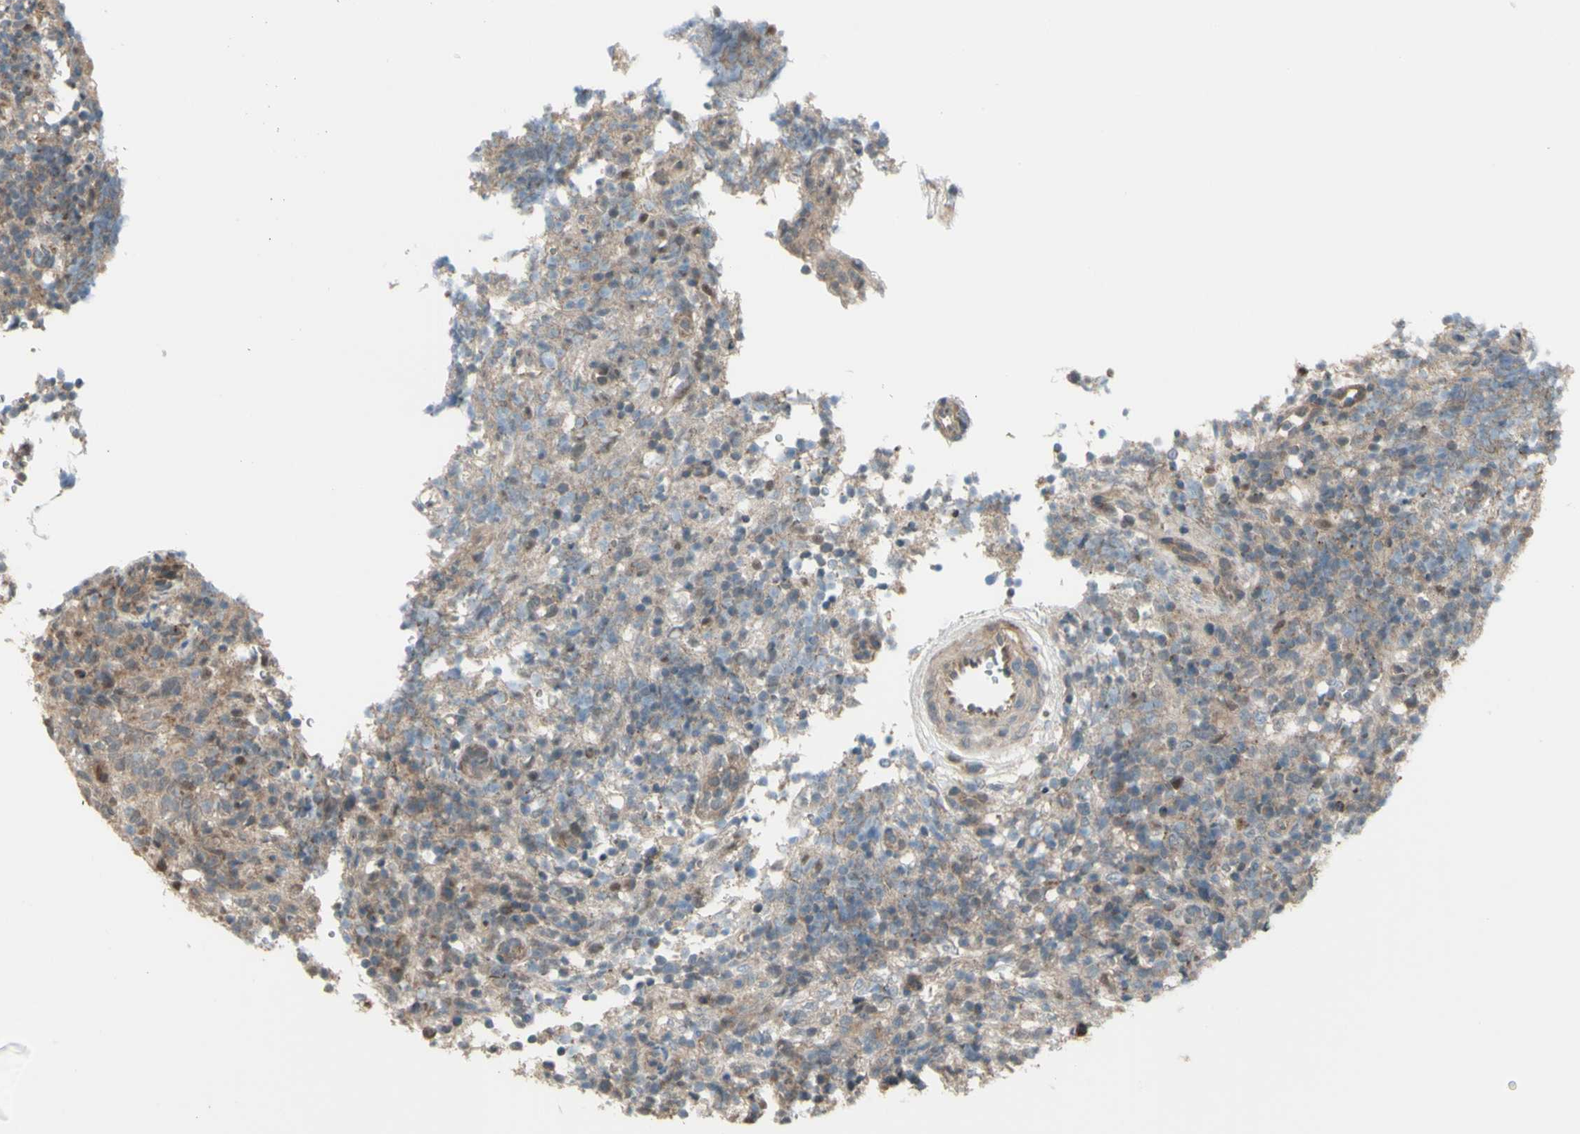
{"staining": {"intensity": "weak", "quantity": ">75%", "location": "cytoplasmic/membranous"}, "tissue": "lymphoma", "cell_type": "Tumor cells", "image_type": "cancer", "snomed": [{"axis": "morphology", "description": "Malignant lymphoma, non-Hodgkin's type, High grade"}, {"axis": "topography", "description": "Lymph node"}], "caption": "There is low levels of weak cytoplasmic/membranous positivity in tumor cells of lymphoma, as demonstrated by immunohistochemical staining (brown color).", "gene": "OSTM1", "patient": {"sex": "female", "age": 76}}